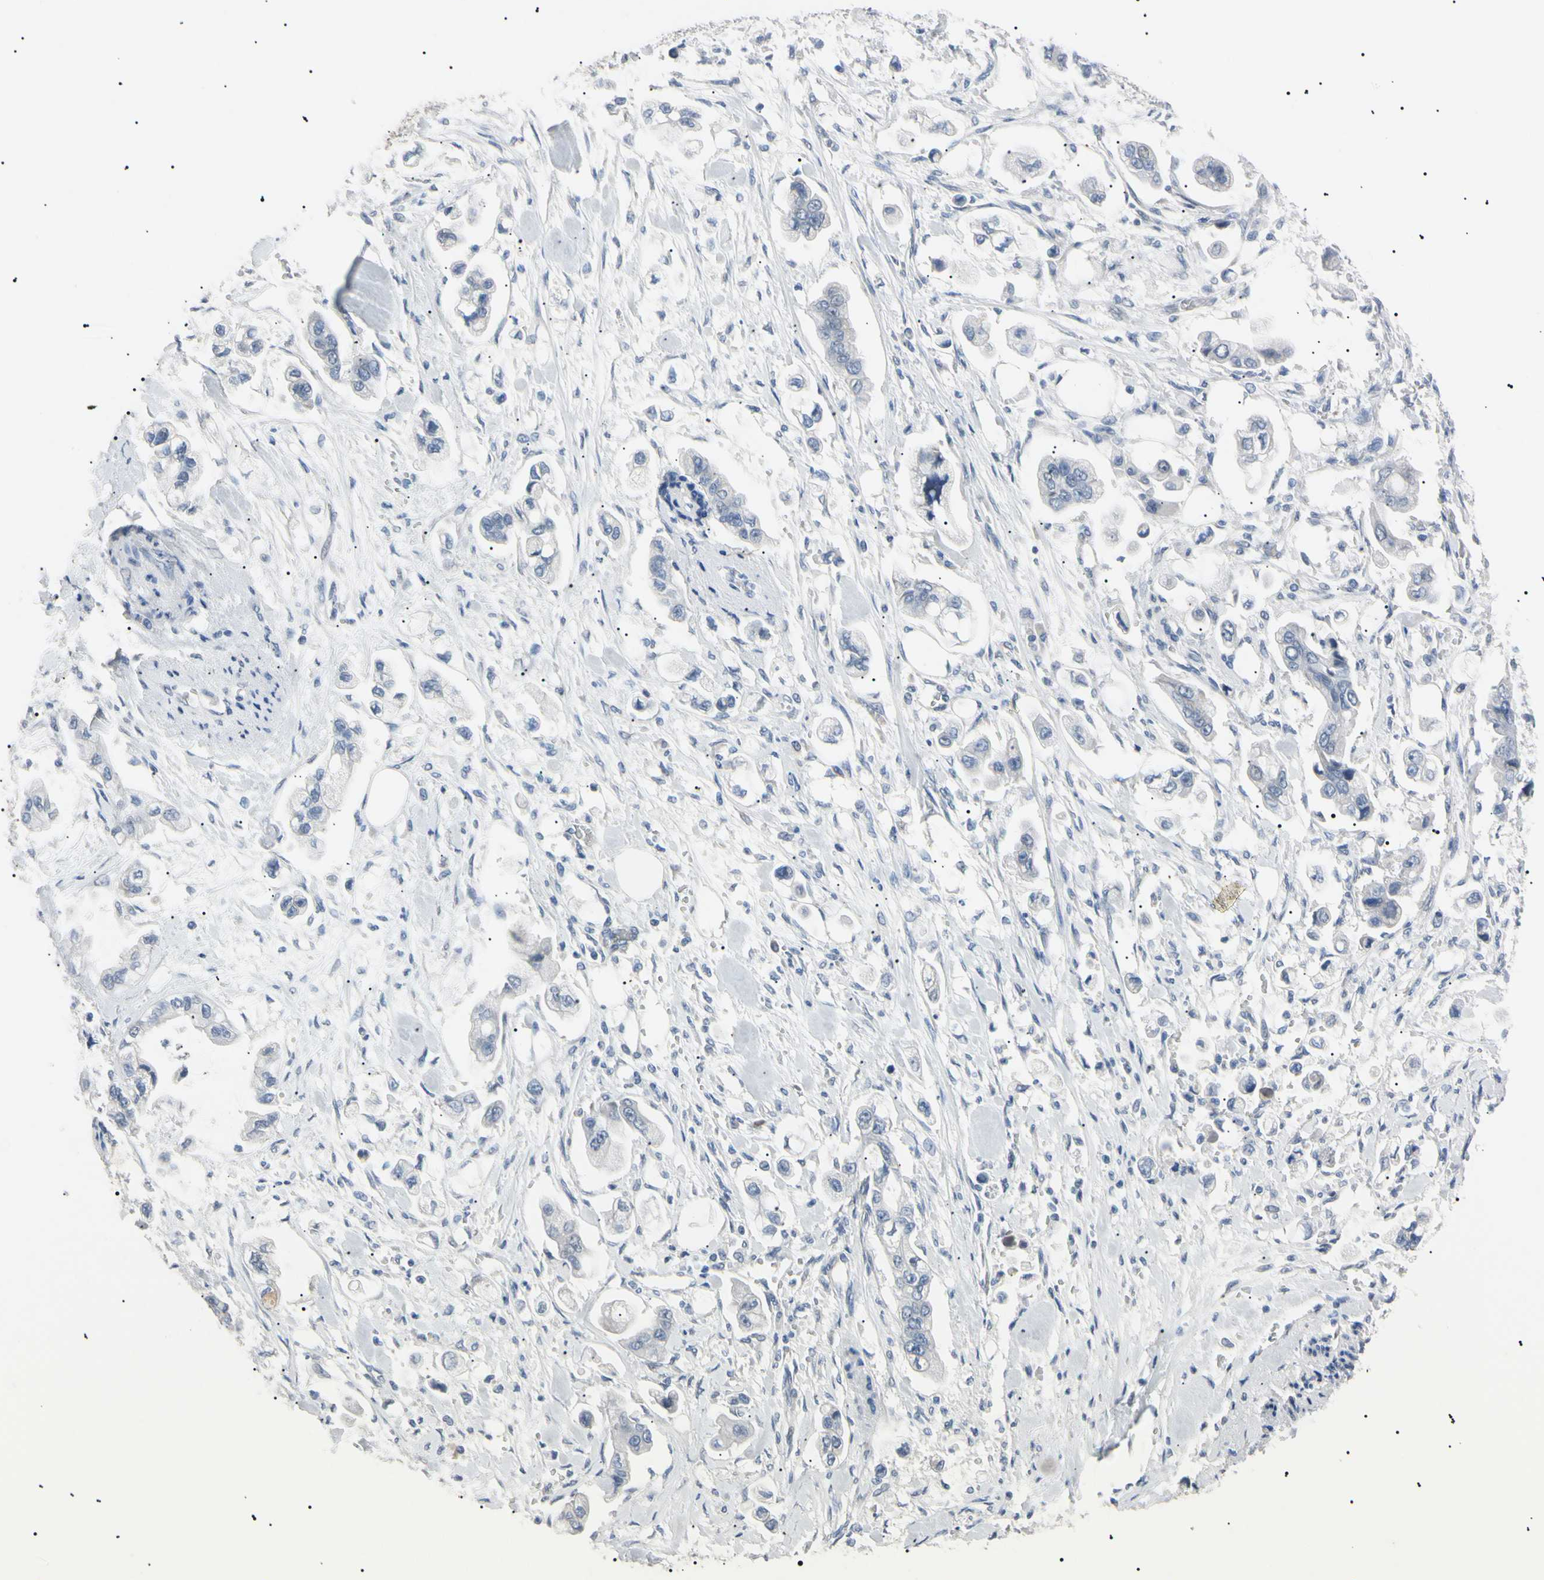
{"staining": {"intensity": "negative", "quantity": "none", "location": "none"}, "tissue": "stomach cancer", "cell_type": "Tumor cells", "image_type": "cancer", "snomed": [{"axis": "morphology", "description": "Adenocarcinoma, NOS"}, {"axis": "topography", "description": "Stomach"}], "caption": "Protein analysis of stomach adenocarcinoma exhibits no significant expression in tumor cells. Nuclei are stained in blue.", "gene": "CGB3", "patient": {"sex": "male", "age": 62}}